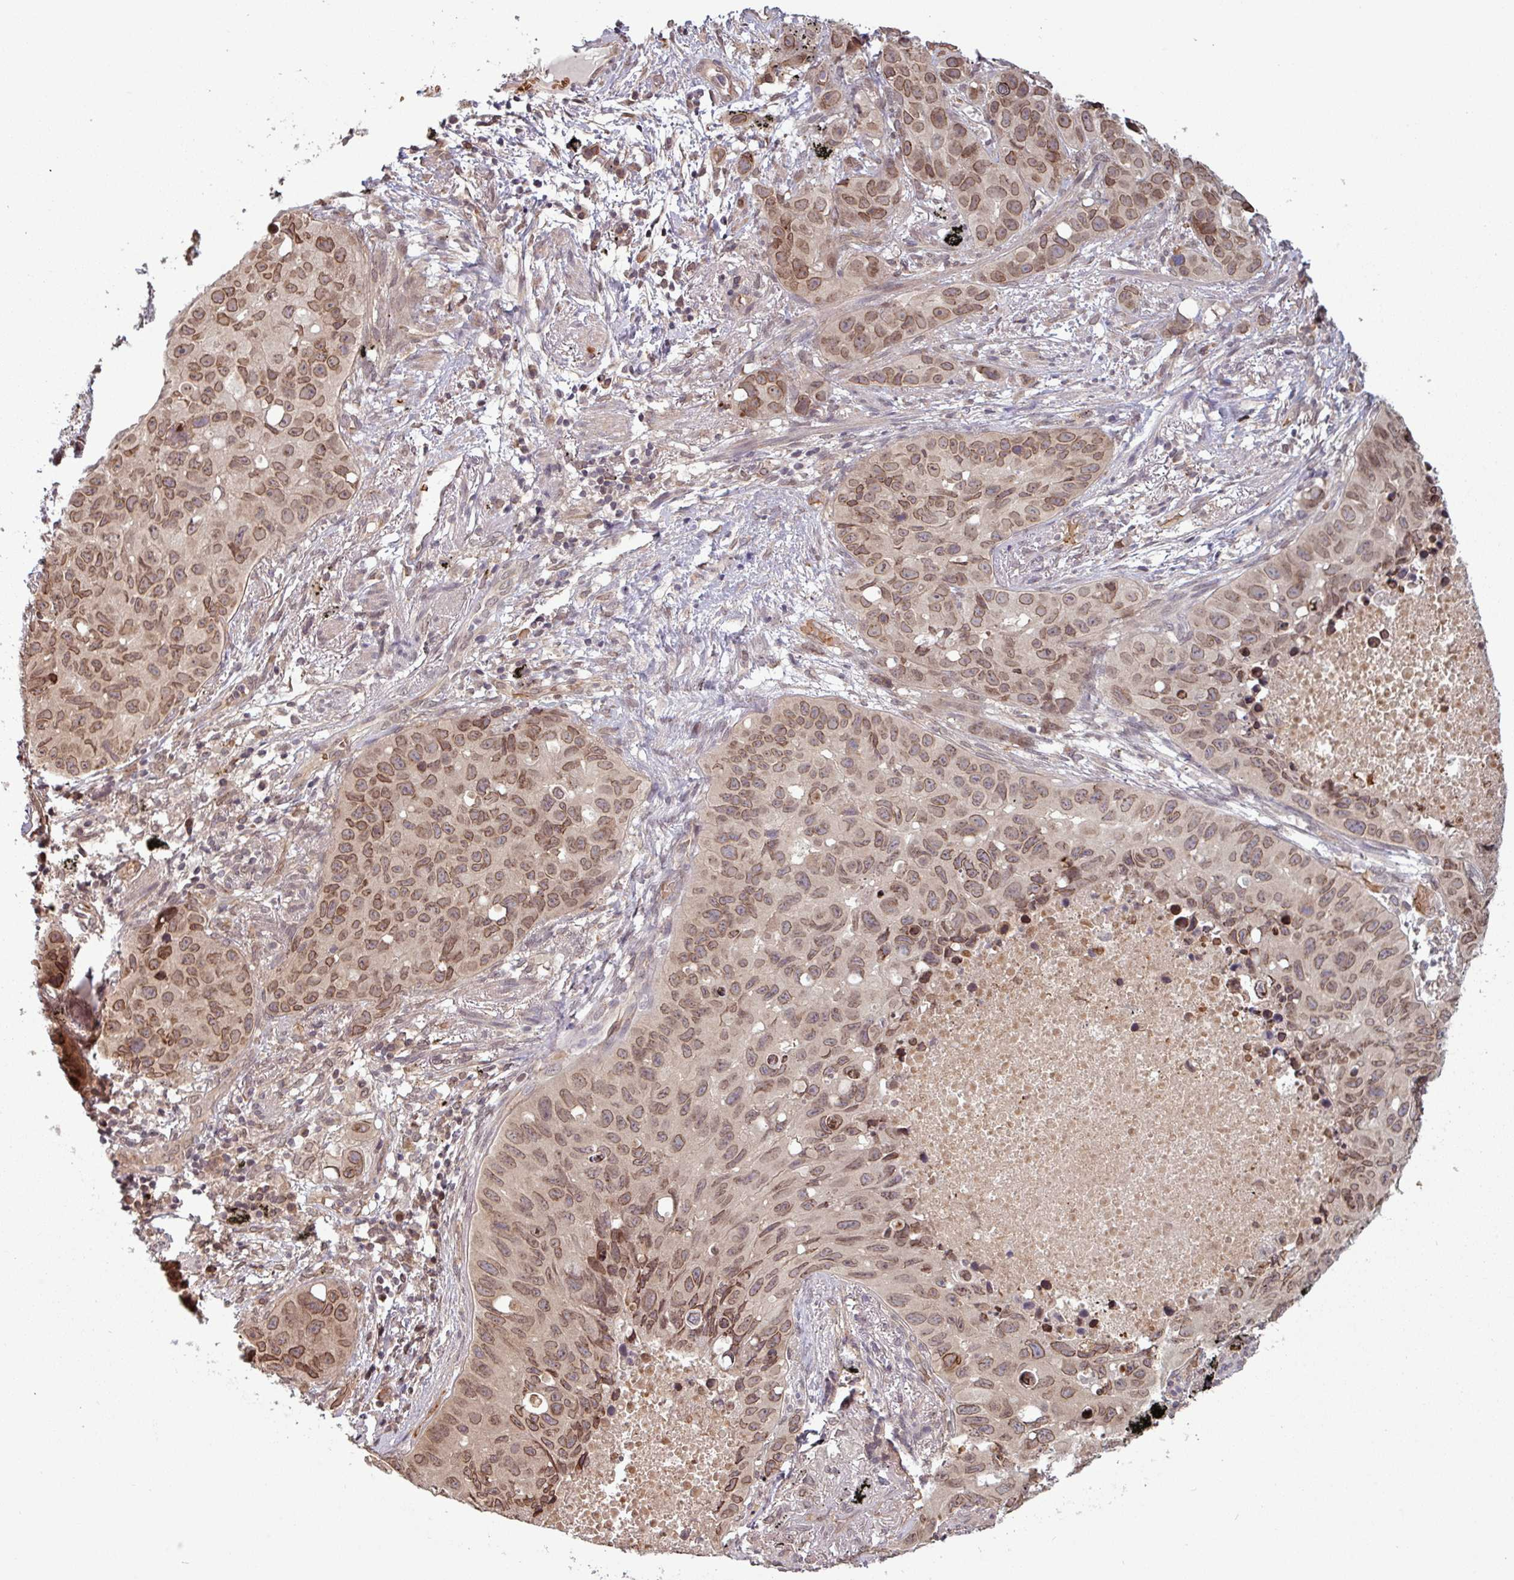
{"staining": {"intensity": "moderate", "quantity": ">75%", "location": "cytoplasmic/membranous,nuclear"}, "tissue": "lung cancer", "cell_type": "Tumor cells", "image_type": "cancer", "snomed": [{"axis": "morphology", "description": "Squamous cell carcinoma, NOS"}, {"axis": "topography", "description": "Lung"}], "caption": "A photomicrograph showing moderate cytoplasmic/membranous and nuclear staining in about >75% of tumor cells in squamous cell carcinoma (lung), as visualized by brown immunohistochemical staining.", "gene": "RBM4B", "patient": {"sex": "male", "age": 60}}